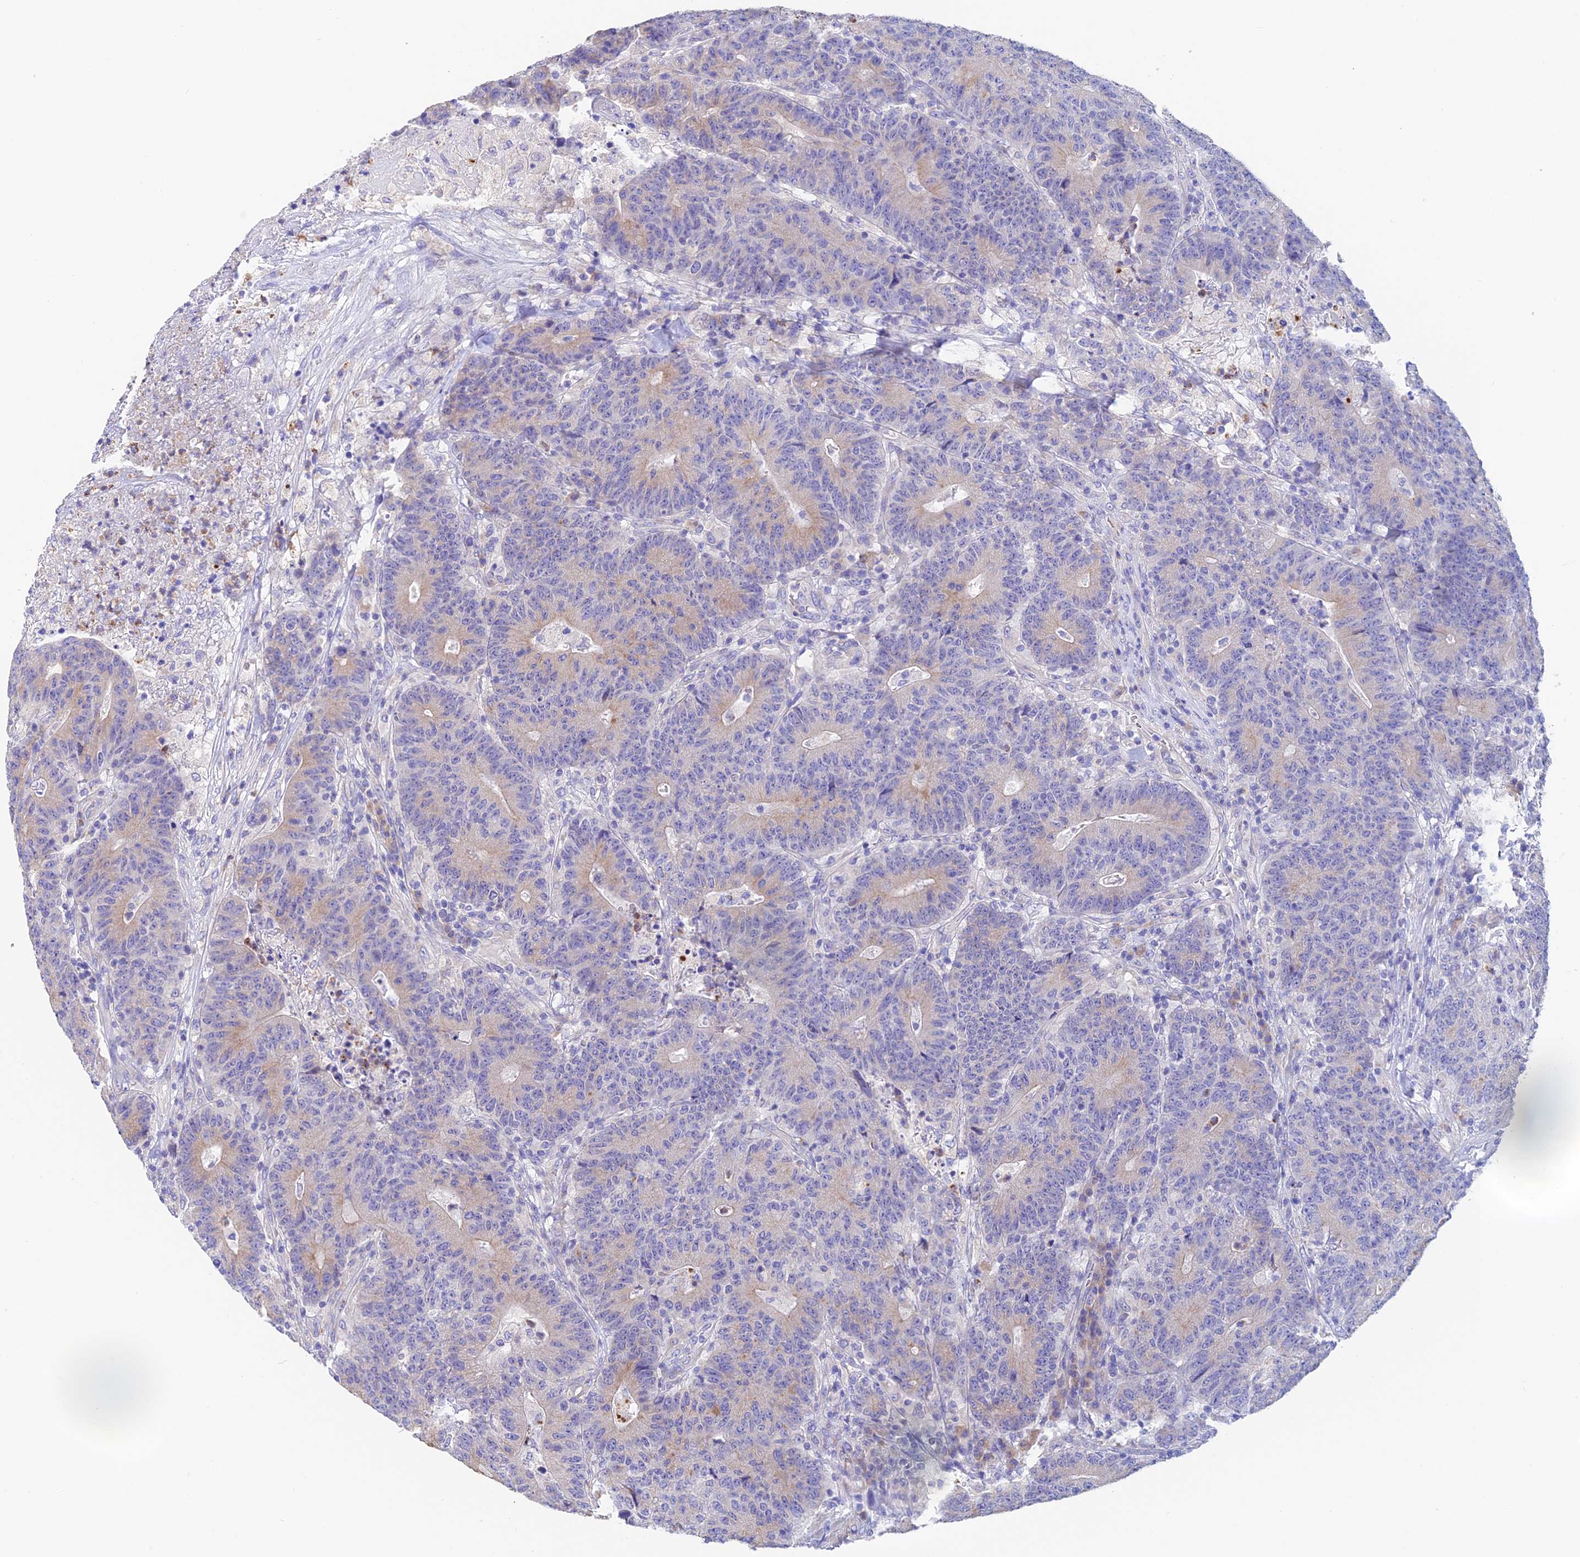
{"staining": {"intensity": "weak", "quantity": "25%-75%", "location": "cytoplasmic/membranous"}, "tissue": "colorectal cancer", "cell_type": "Tumor cells", "image_type": "cancer", "snomed": [{"axis": "morphology", "description": "Adenocarcinoma, NOS"}, {"axis": "topography", "description": "Colon"}], "caption": "Immunohistochemistry of colorectal cancer demonstrates low levels of weak cytoplasmic/membranous staining in approximately 25%-75% of tumor cells. (DAB IHC with brightfield microscopy, high magnification).", "gene": "EMC3", "patient": {"sex": "female", "age": 75}}